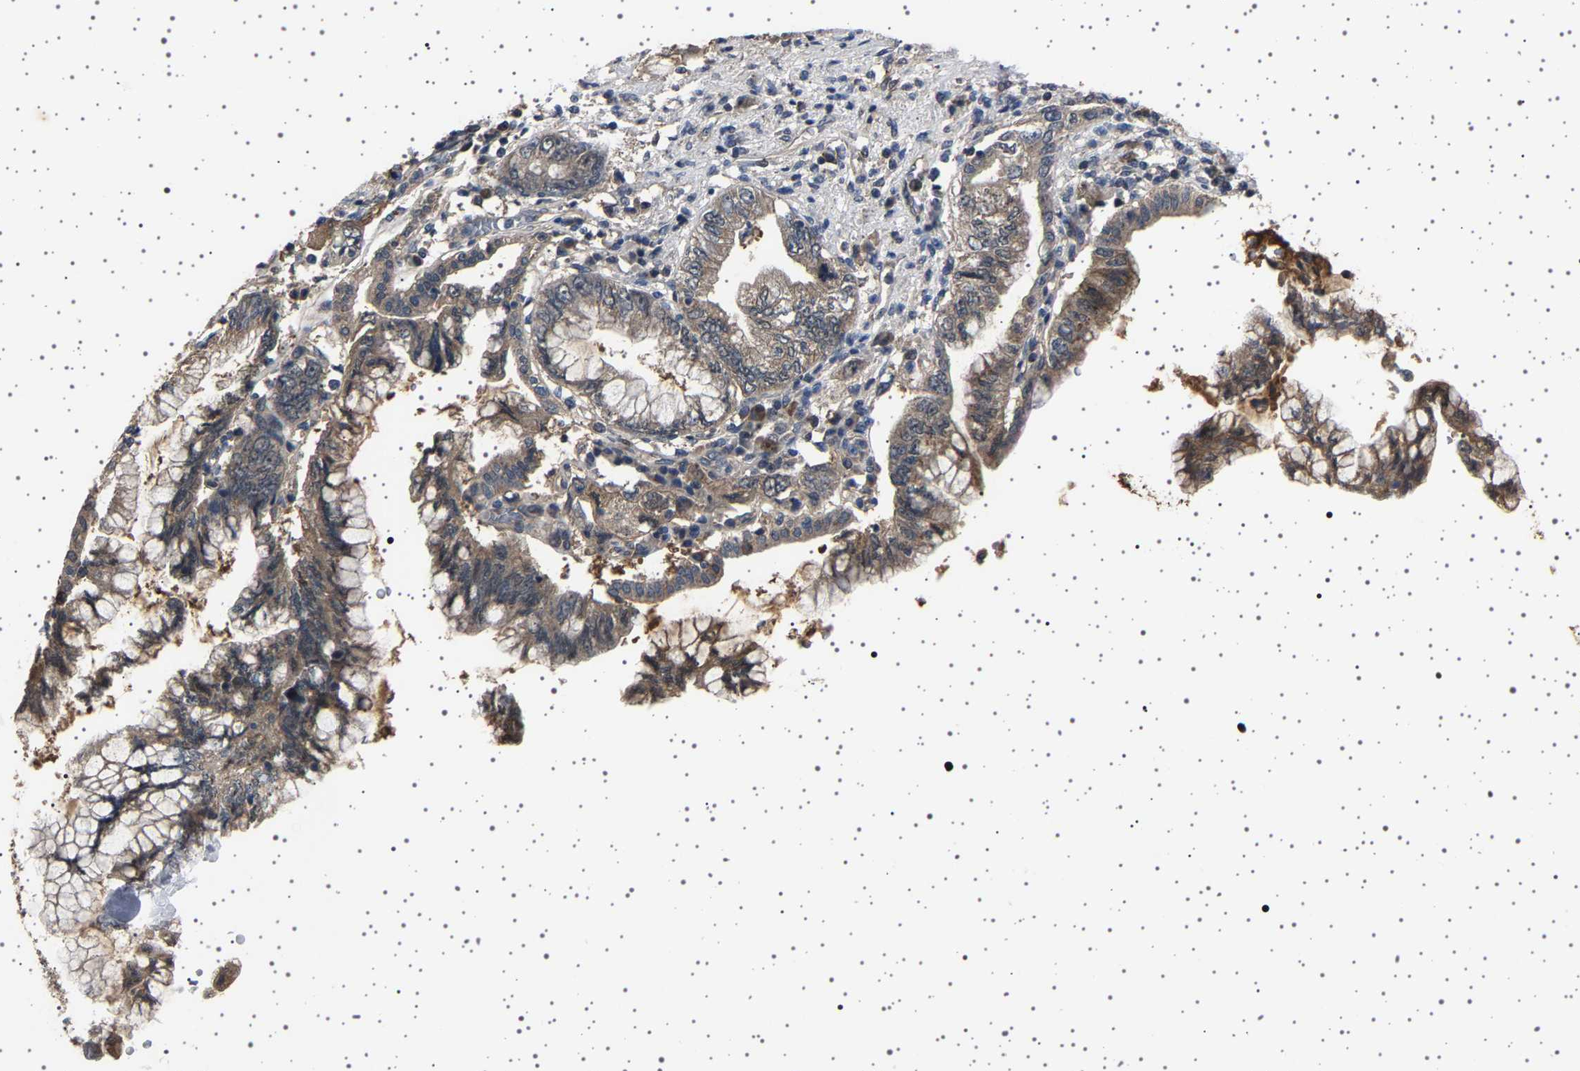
{"staining": {"intensity": "weak", "quantity": ">75%", "location": "cytoplasmic/membranous"}, "tissue": "pancreatic cancer", "cell_type": "Tumor cells", "image_type": "cancer", "snomed": [{"axis": "morphology", "description": "Adenocarcinoma, NOS"}, {"axis": "topography", "description": "Pancreas"}], "caption": "Immunohistochemistry of pancreatic cancer (adenocarcinoma) exhibits low levels of weak cytoplasmic/membranous positivity in approximately >75% of tumor cells.", "gene": "NCKAP1", "patient": {"sex": "female", "age": 73}}